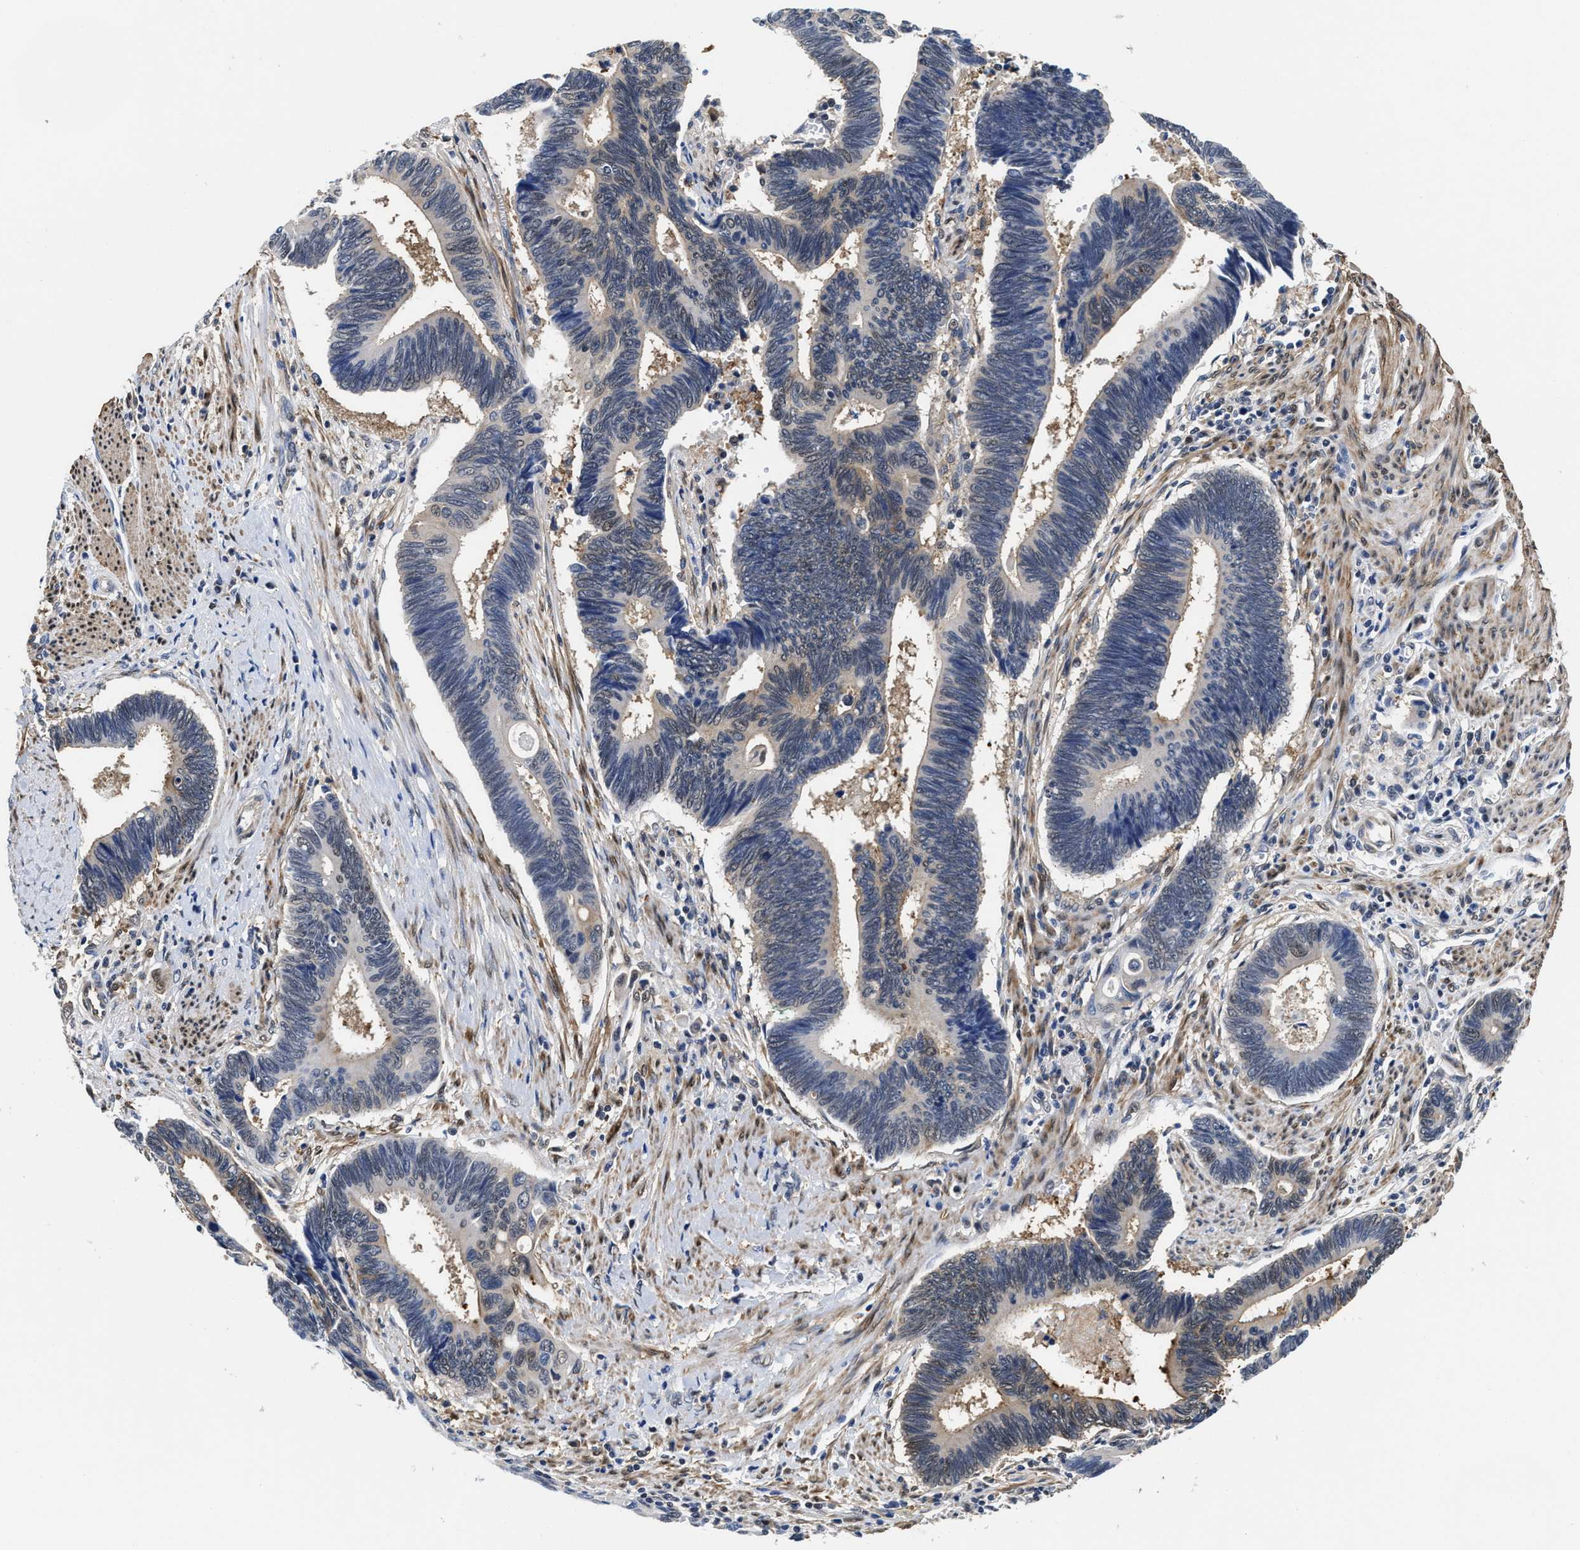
{"staining": {"intensity": "weak", "quantity": "<25%", "location": "cytoplasmic/membranous"}, "tissue": "pancreatic cancer", "cell_type": "Tumor cells", "image_type": "cancer", "snomed": [{"axis": "morphology", "description": "Adenocarcinoma, NOS"}, {"axis": "topography", "description": "Pancreas"}], "caption": "DAB immunohistochemical staining of human pancreatic cancer demonstrates no significant expression in tumor cells.", "gene": "KIF12", "patient": {"sex": "female", "age": 70}}